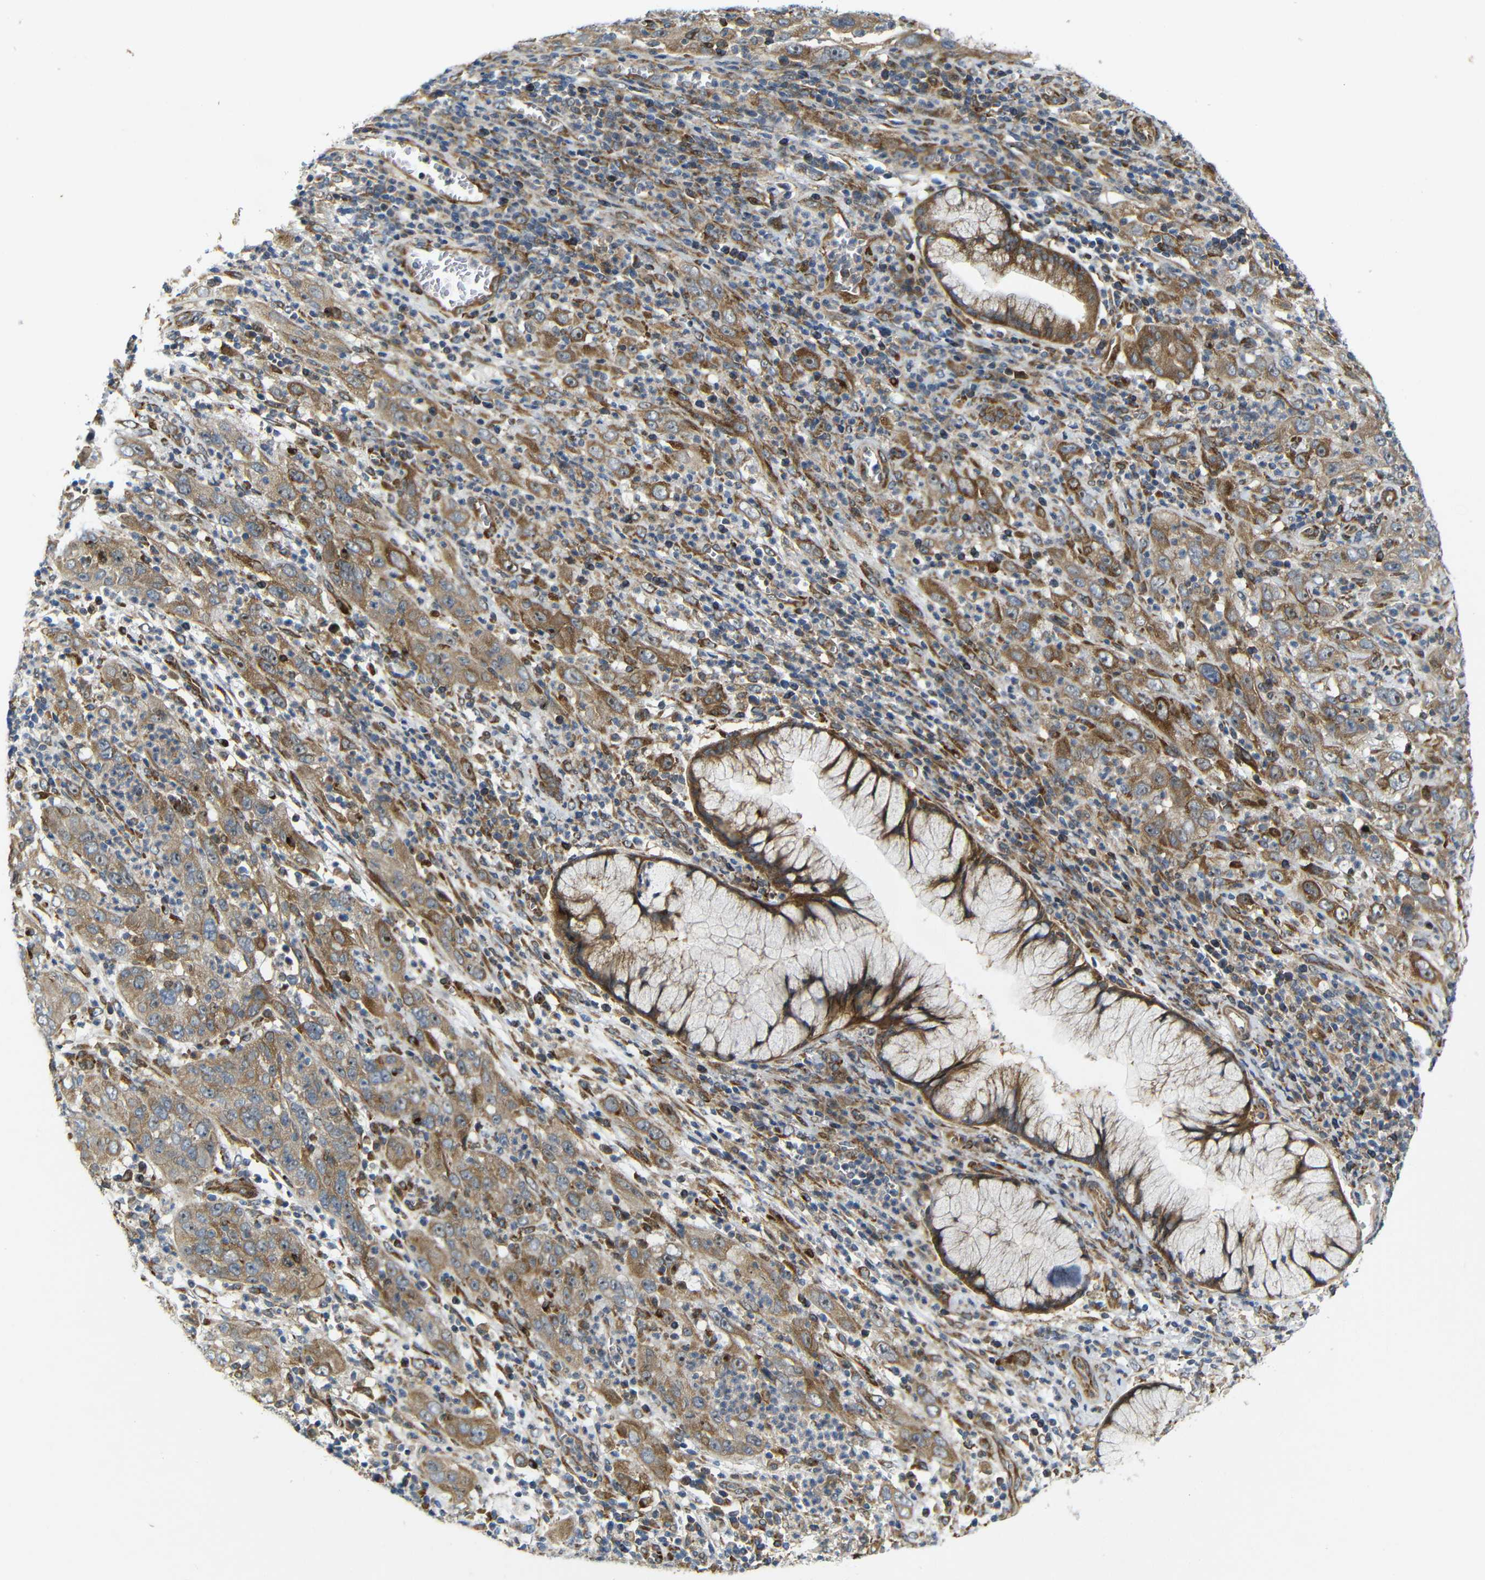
{"staining": {"intensity": "moderate", "quantity": ">75%", "location": "cytoplasmic/membranous"}, "tissue": "cervical cancer", "cell_type": "Tumor cells", "image_type": "cancer", "snomed": [{"axis": "morphology", "description": "Squamous cell carcinoma, NOS"}, {"axis": "topography", "description": "Cervix"}], "caption": "Cervical squamous cell carcinoma stained with DAB immunohistochemistry (IHC) displays medium levels of moderate cytoplasmic/membranous positivity in about >75% of tumor cells. (brown staining indicates protein expression, while blue staining denotes nuclei).", "gene": "P3H2", "patient": {"sex": "female", "age": 32}}